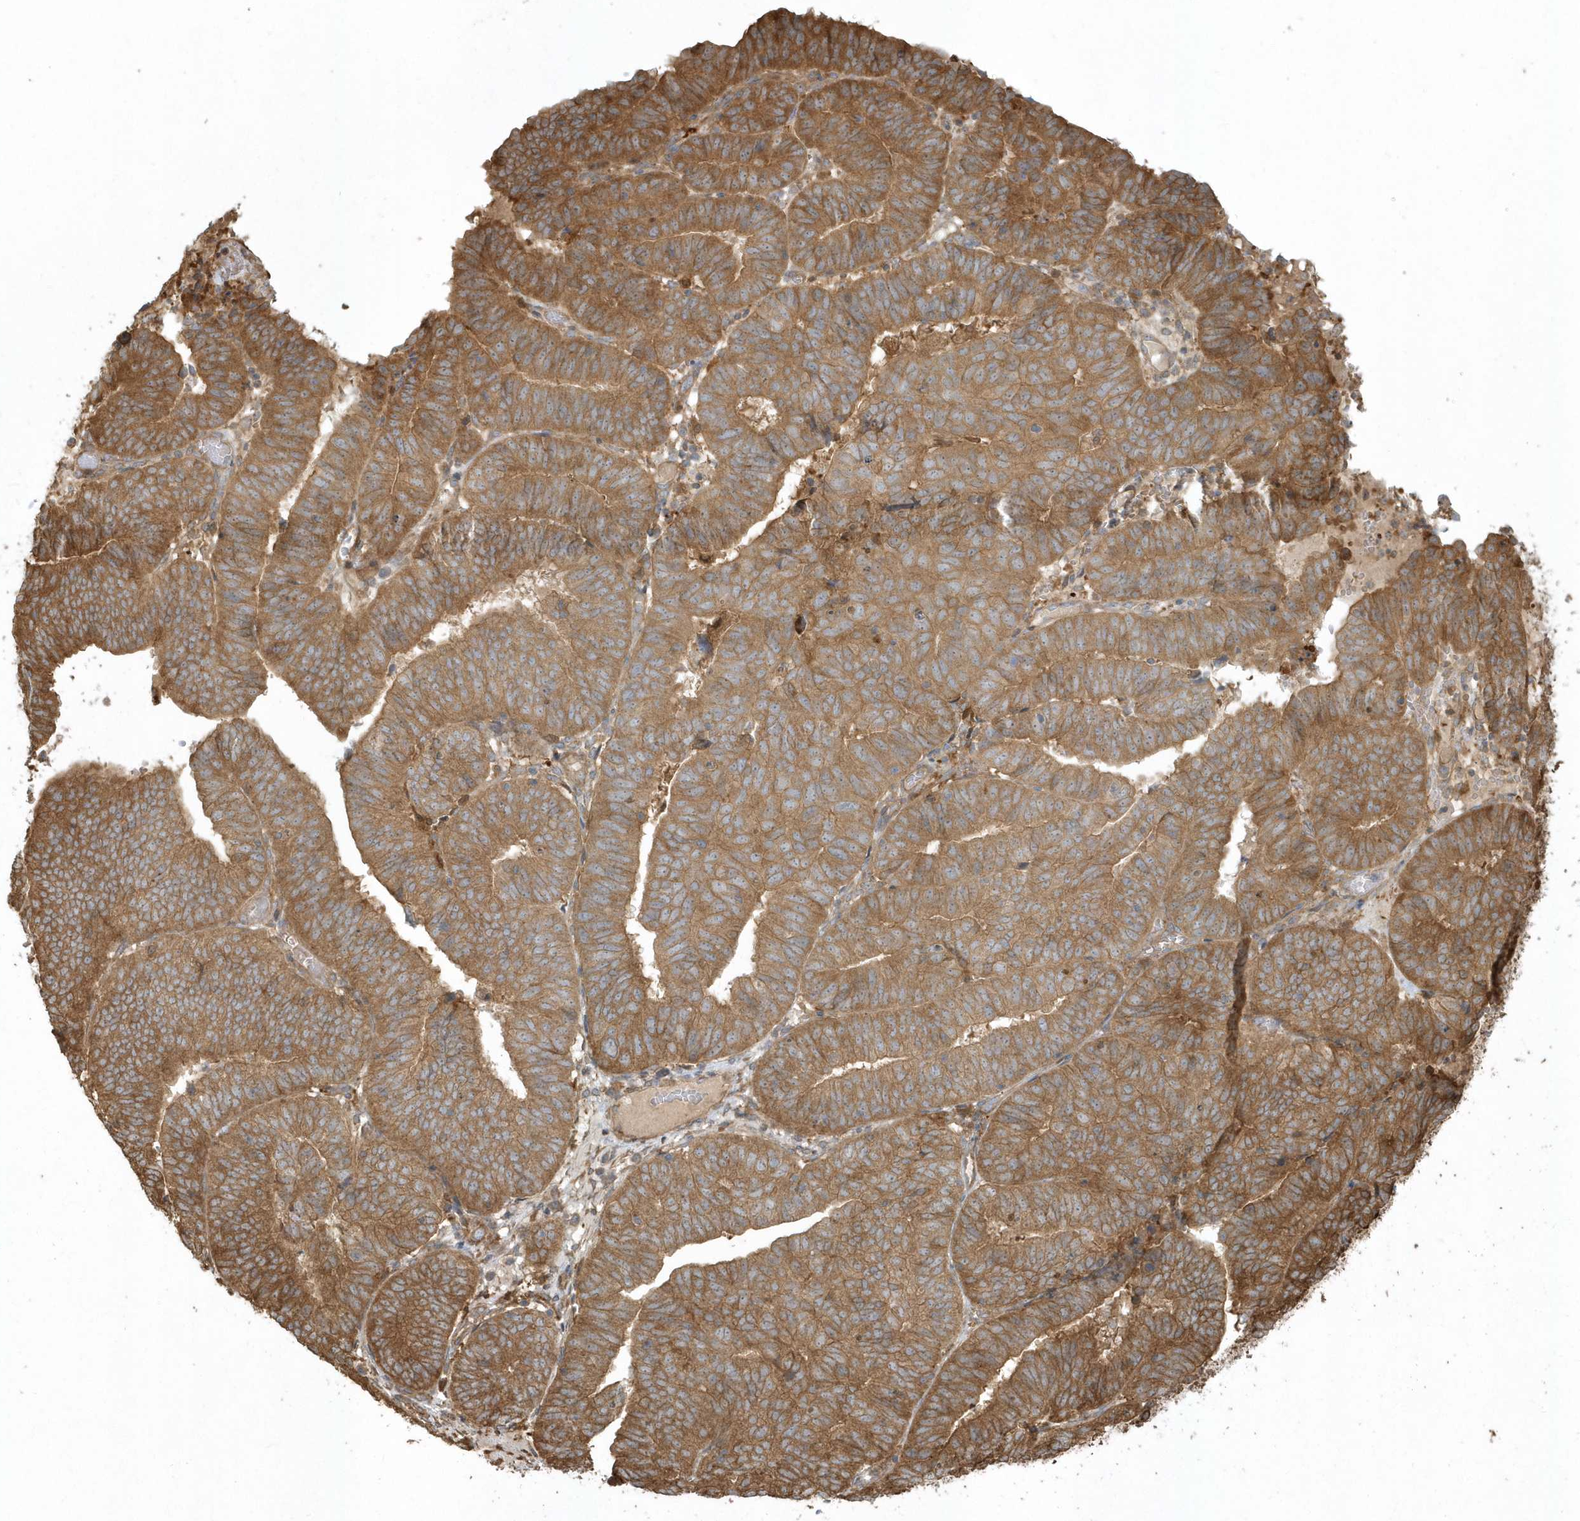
{"staining": {"intensity": "moderate", "quantity": ">75%", "location": "cytoplasmic/membranous"}, "tissue": "endometrial cancer", "cell_type": "Tumor cells", "image_type": "cancer", "snomed": [{"axis": "morphology", "description": "Adenocarcinoma, NOS"}, {"axis": "topography", "description": "Uterus"}], "caption": "This image demonstrates immunohistochemistry (IHC) staining of human endometrial adenocarcinoma, with medium moderate cytoplasmic/membranous positivity in about >75% of tumor cells.", "gene": "HNMT", "patient": {"sex": "female", "age": 77}}